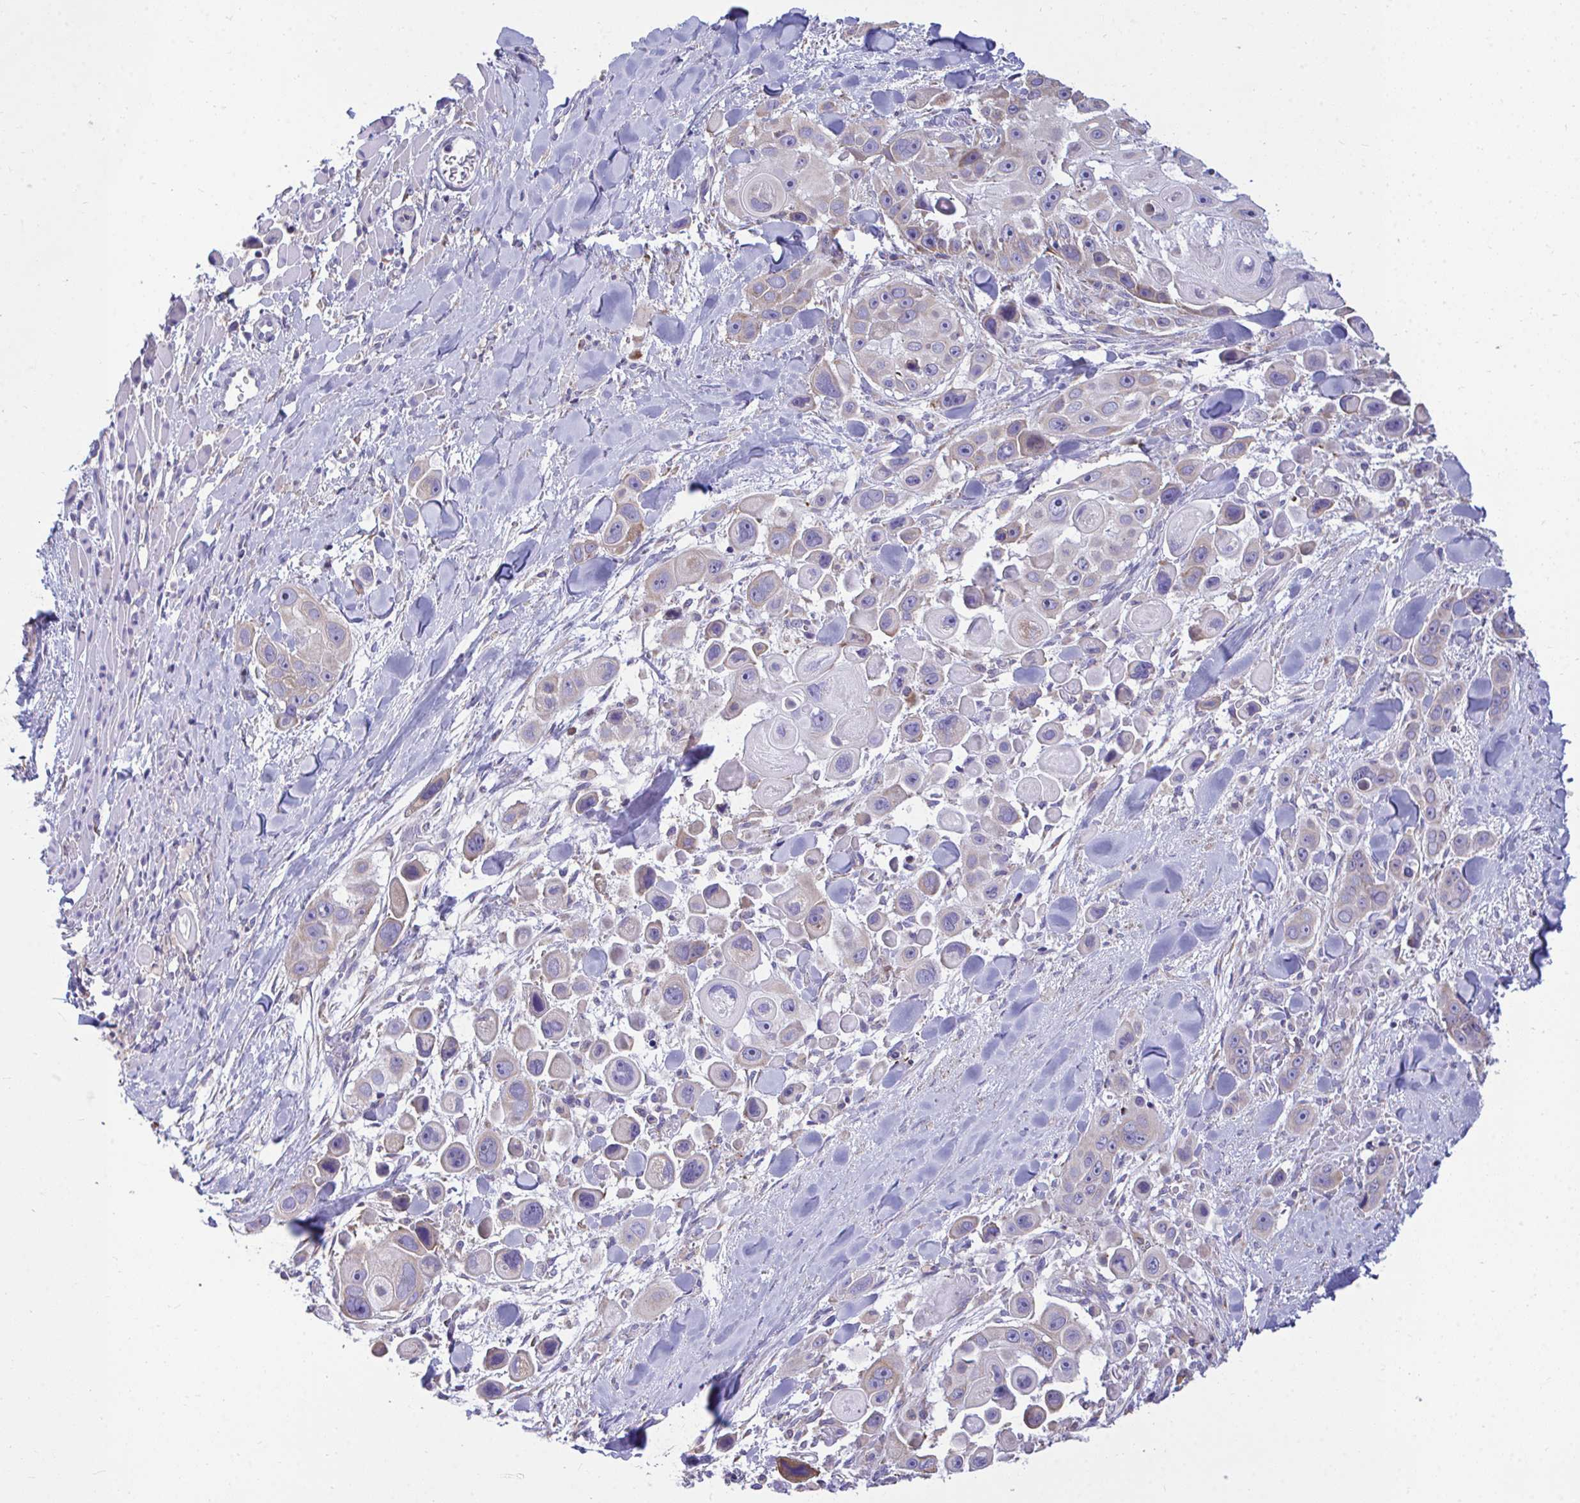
{"staining": {"intensity": "weak", "quantity": "<25%", "location": "cytoplasmic/membranous"}, "tissue": "skin cancer", "cell_type": "Tumor cells", "image_type": "cancer", "snomed": [{"axis": "morphology", "description": "Squamous cell carcinoma, NOS"}, {"axis": "topography", "description": "Skin"}], "caption": "IHC of human skin squamous cell carcinoma exhibits no positivity in tumor cells.", "gene": "PIGK", "patient": {"sex": "male", "age": 67}}